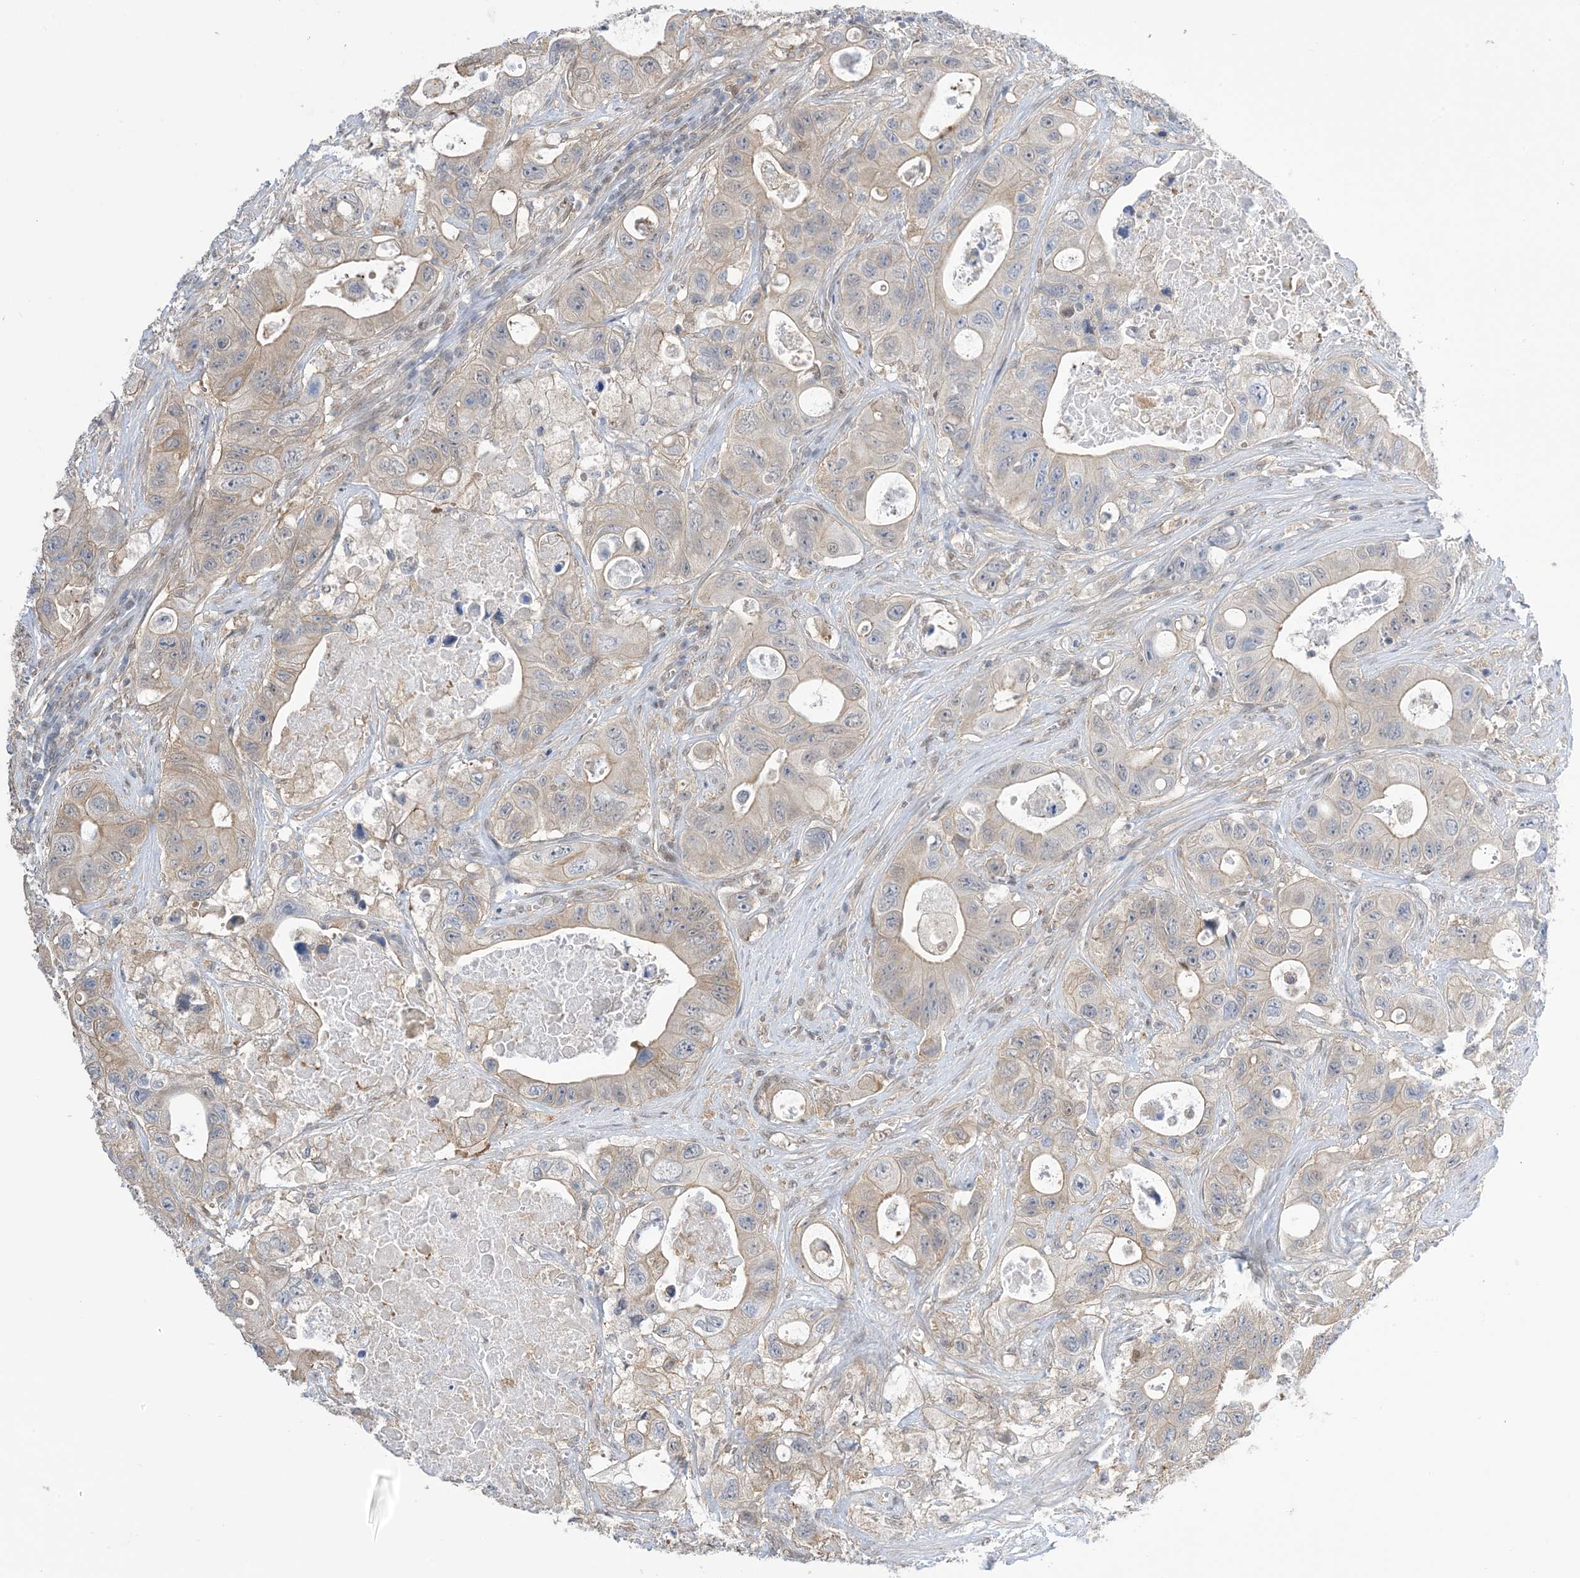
{"staining": {"intensity": "weak", "quantity": "<25%", "location": "cytoplasmic/membranous"}, "tissue": "colorectal cancer", "cell_type": "Tumor cells", "image_type": "cancer", "snomed": [{"axis": "morphology", "description": "Adenocarcinoma, NOS"}, {"axis": "topography", "description": "Colon"}], "caption": "Immunohistochemistry (IHC) micrograph of human adenocarcinoma (colorectal) stained for a protein (brown), which reveals no expression in tumor cells.", "gene": "ZNF8", "patient": {"sex": "female", "age": 46}}